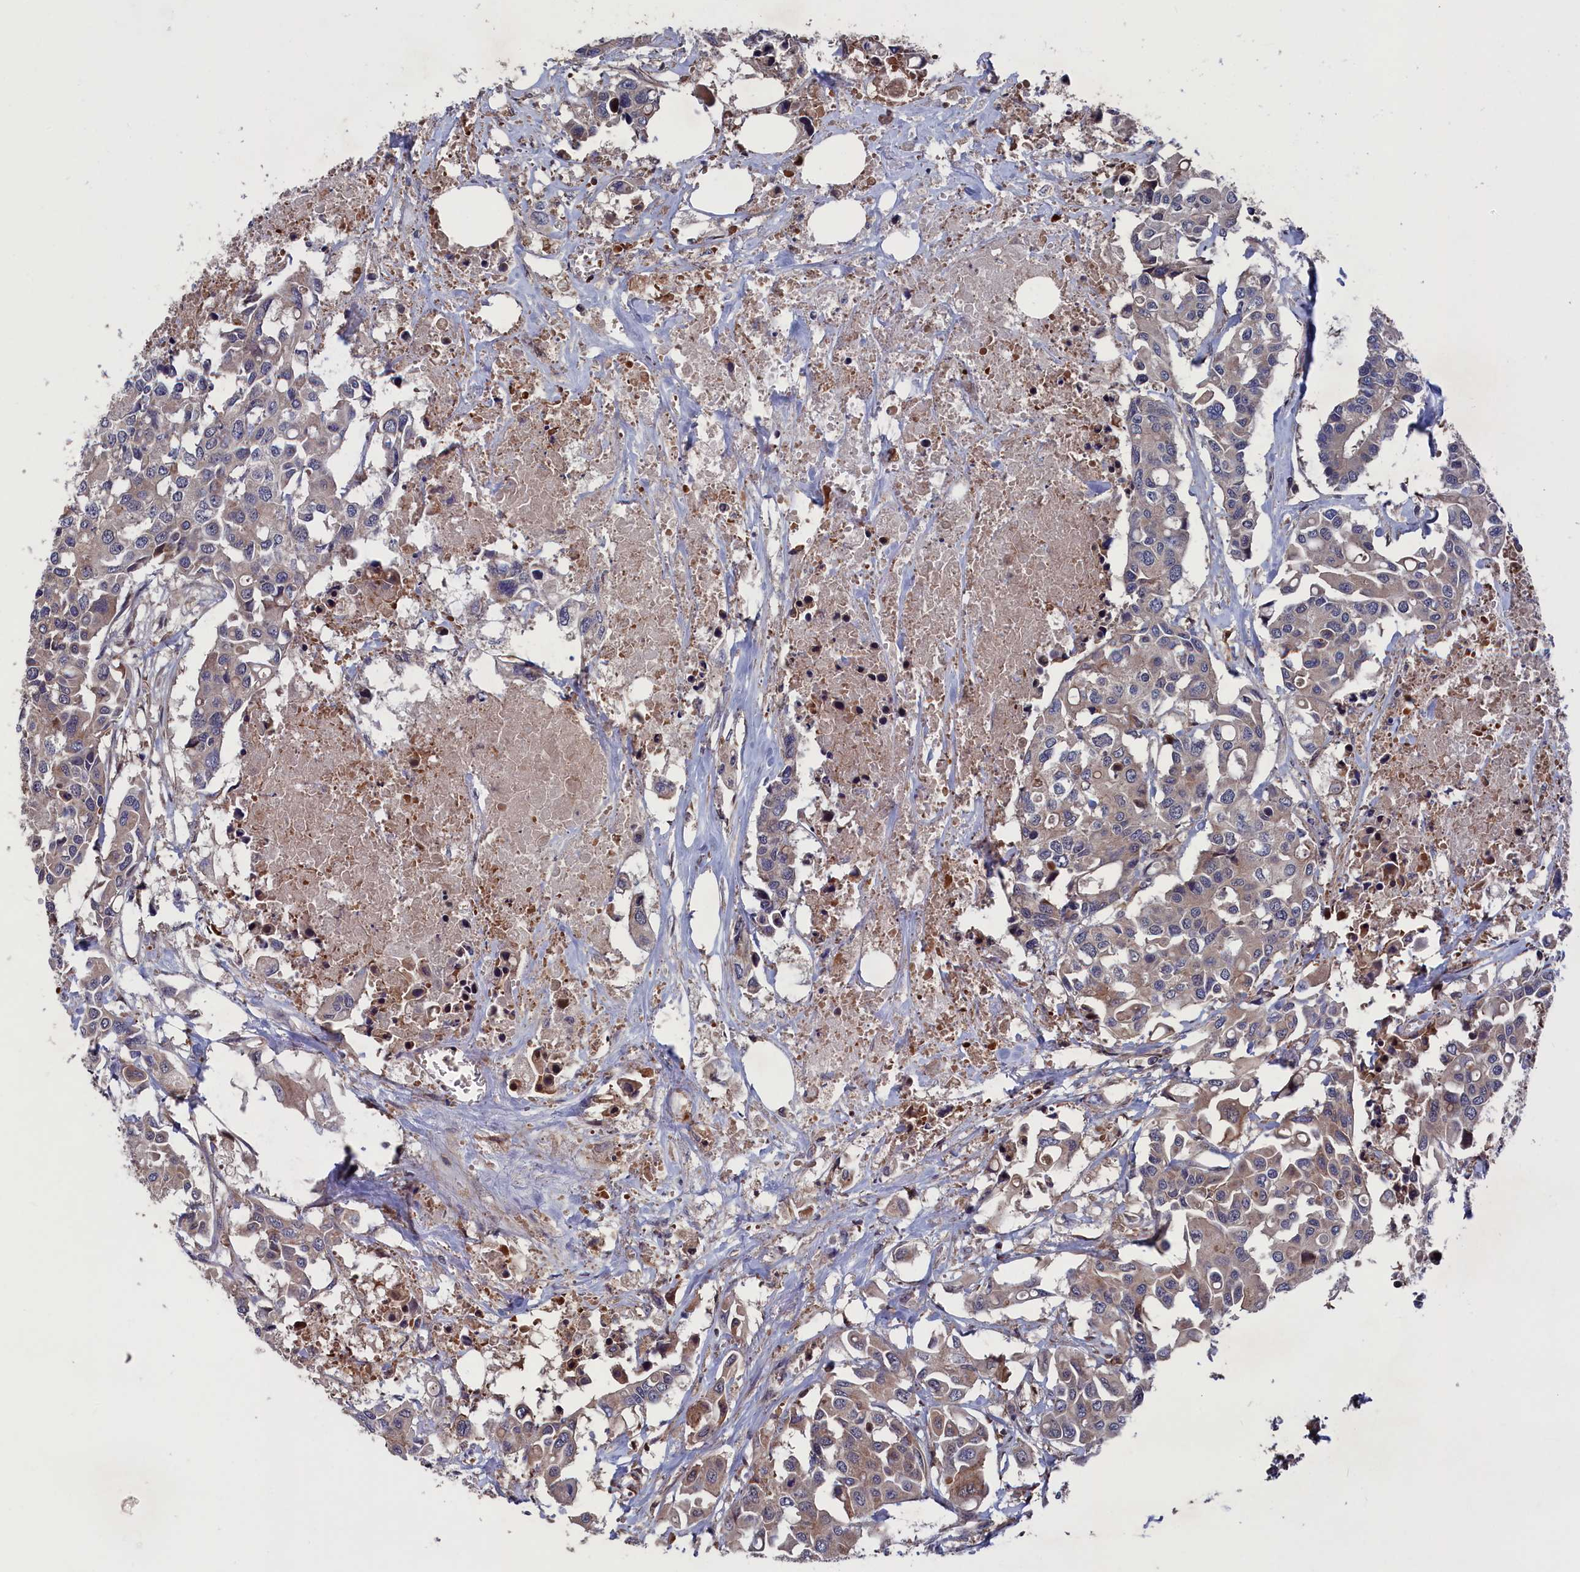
{"staining": {"intensity": "weak", "quantity": ">75%", "location": "cytoplasmic/membranous"}, "tissue": "colorectal cancer", "cell_type": "Tumor cells", "image_type": "cancer", "snomed": [{"axis": "morphology", "description": "Adenocarcinoma, NOS"}, {"axis": "topography", "description": "Colon"}], "caption": "The image shows a brown stain indicating the presence of a protein in the cytoplasmic/membranous of tumor cells in colorectal cancer (adenocarcinoma).", "gene": "SPATA13", "patient": {"sex": "male", "age": 77}}